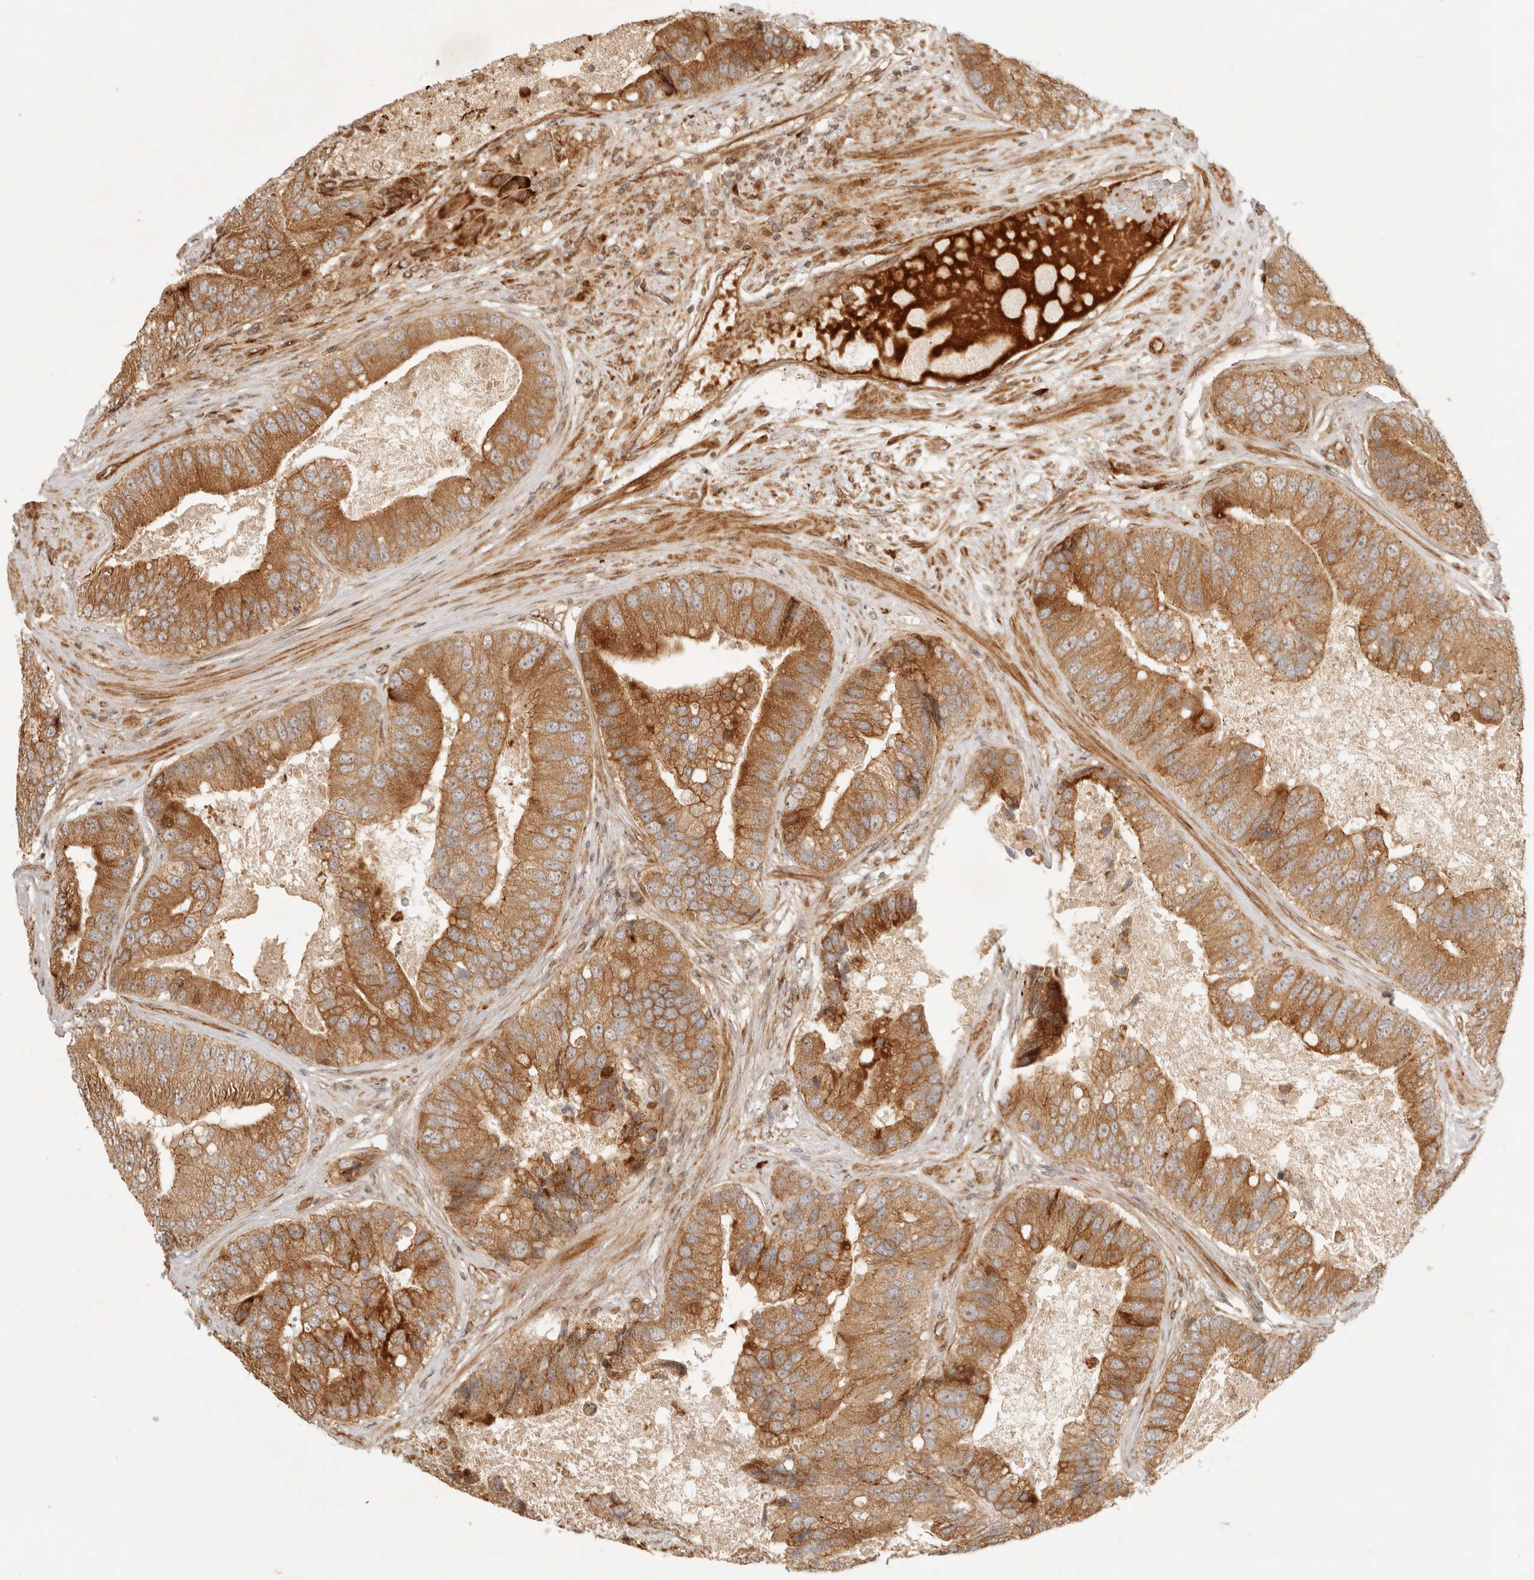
{"staining": {"intensity": "moderate", "quantity": ">75%", "location": "cytoplasmic/membranous"}, "tissue": "prostate cancer", "cell_type": "Tumor cells", "image_type": "cancer", "snomed": [{"axis": "morphology", "description": "Adenocarcinoma, High grade"}, {"axis": "topography", "description": "Prostate"}], "caption": "Immunohistochemistry (IHC) of adenocarcinoma (high-grade) (prostate) reveals medium levels of moderate cytoplasmic/membranous staining in approximately >75% of tumor cells. The protein of interest is shown in brown color, while the nuclei are stained blue.", "gene": "KLHL38", "patient": {"sex": "male", "age": 70}}